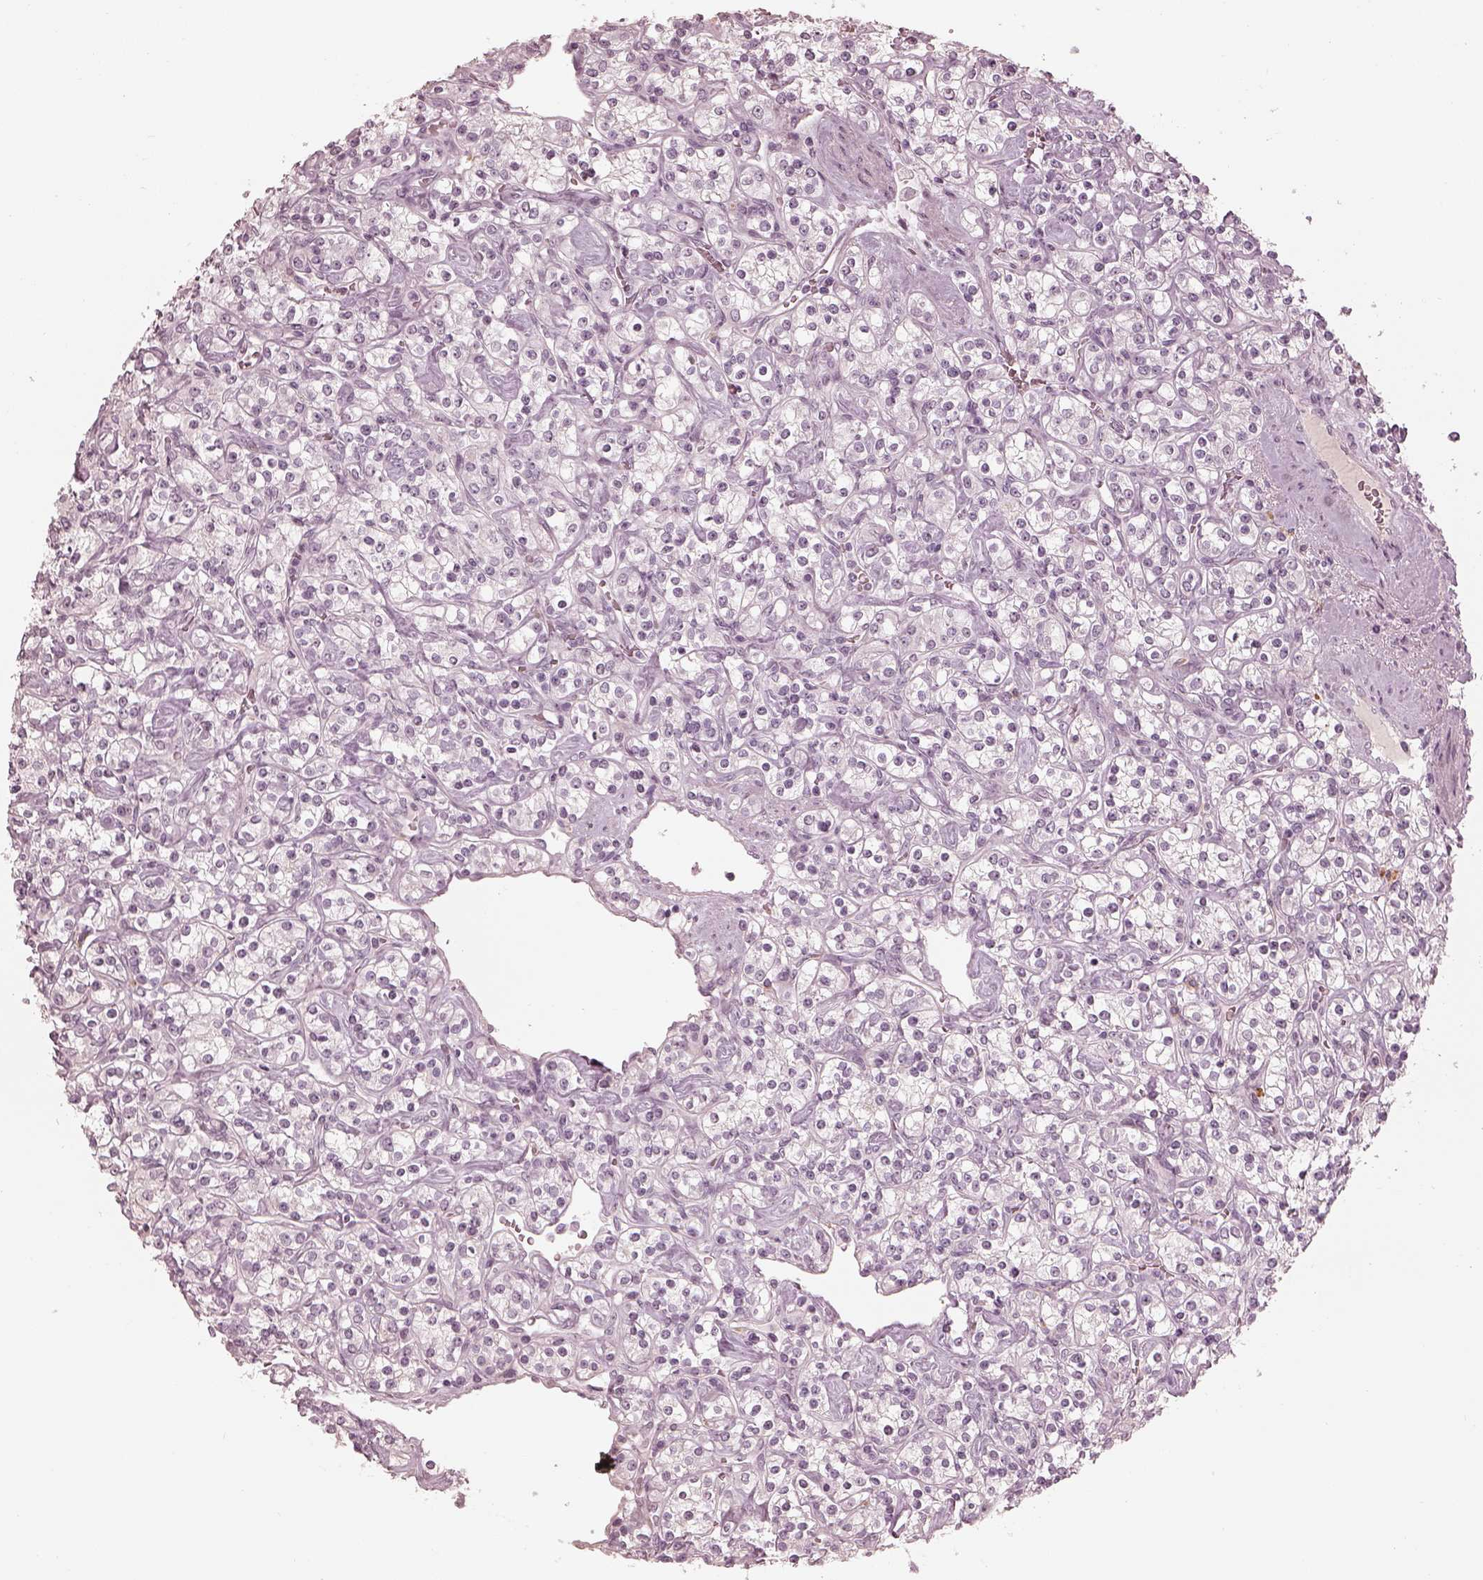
{"staining": {"intensity": "negative", "quantity": "none", "location": "none"}, "tissue": "renal cancer", "cell_type": "Tumor cells", "image_type": "cancer", "snomed": [{"axis": "morphology", "description": "Adenocarcinoma, NOS"}, {"axis": "topography", "description": "Kidney"}], "caption": "High magnification brightfield microscopy of renal adenocarcinoma stained with DAB (3,3'-diaminobenzidine) (brown) and counterstained with hematoxylin (blue): tumor cells show no significant staining. (Brightfield microscopy of DAB (3,3'-diaminobenzidine) immunohistochemistry at high magnification).", "gene": "ADRB3", "patient": {"sex": "male", "age": 77}}